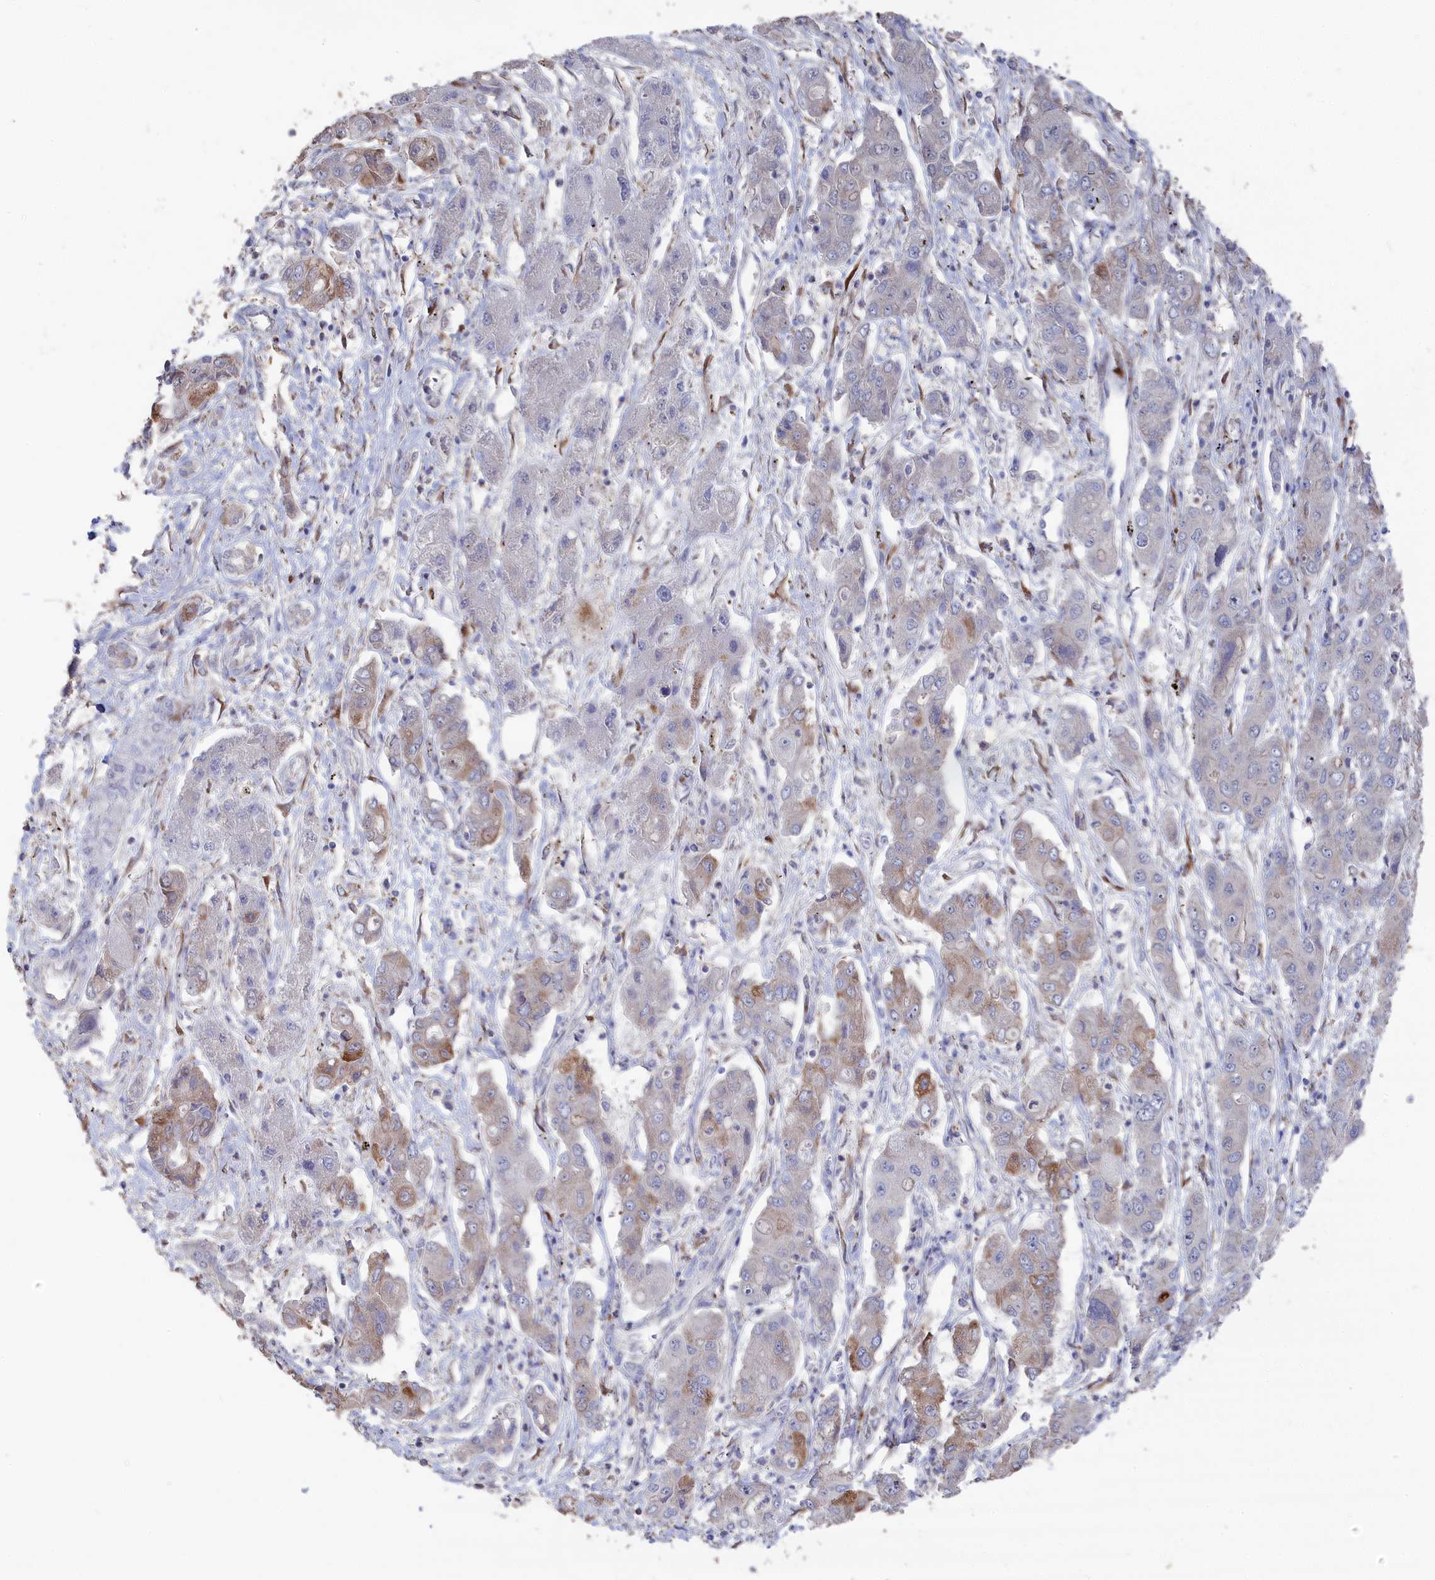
{"staining": {"intensity": "moderate", "quantity": "<25%", "location": "cytoplasmic/membranous"}, "tissue": "liver cancer", "cell_type": "Tumor cells", "image_type": "cancer", "snomed": [{"axis": "morphology", "description": "Cholangiocarcinoma"}, {"axis": "topography", "description": "Liver"}], "caption": "Moderate cytoplasmic/membranous staining for a protein is seen in about <25% of tumor cells of liver cancer using immunohistochemistry (IHC).", "gene": "SEMG2", "patient": {"sex": "male", "age": 67}}